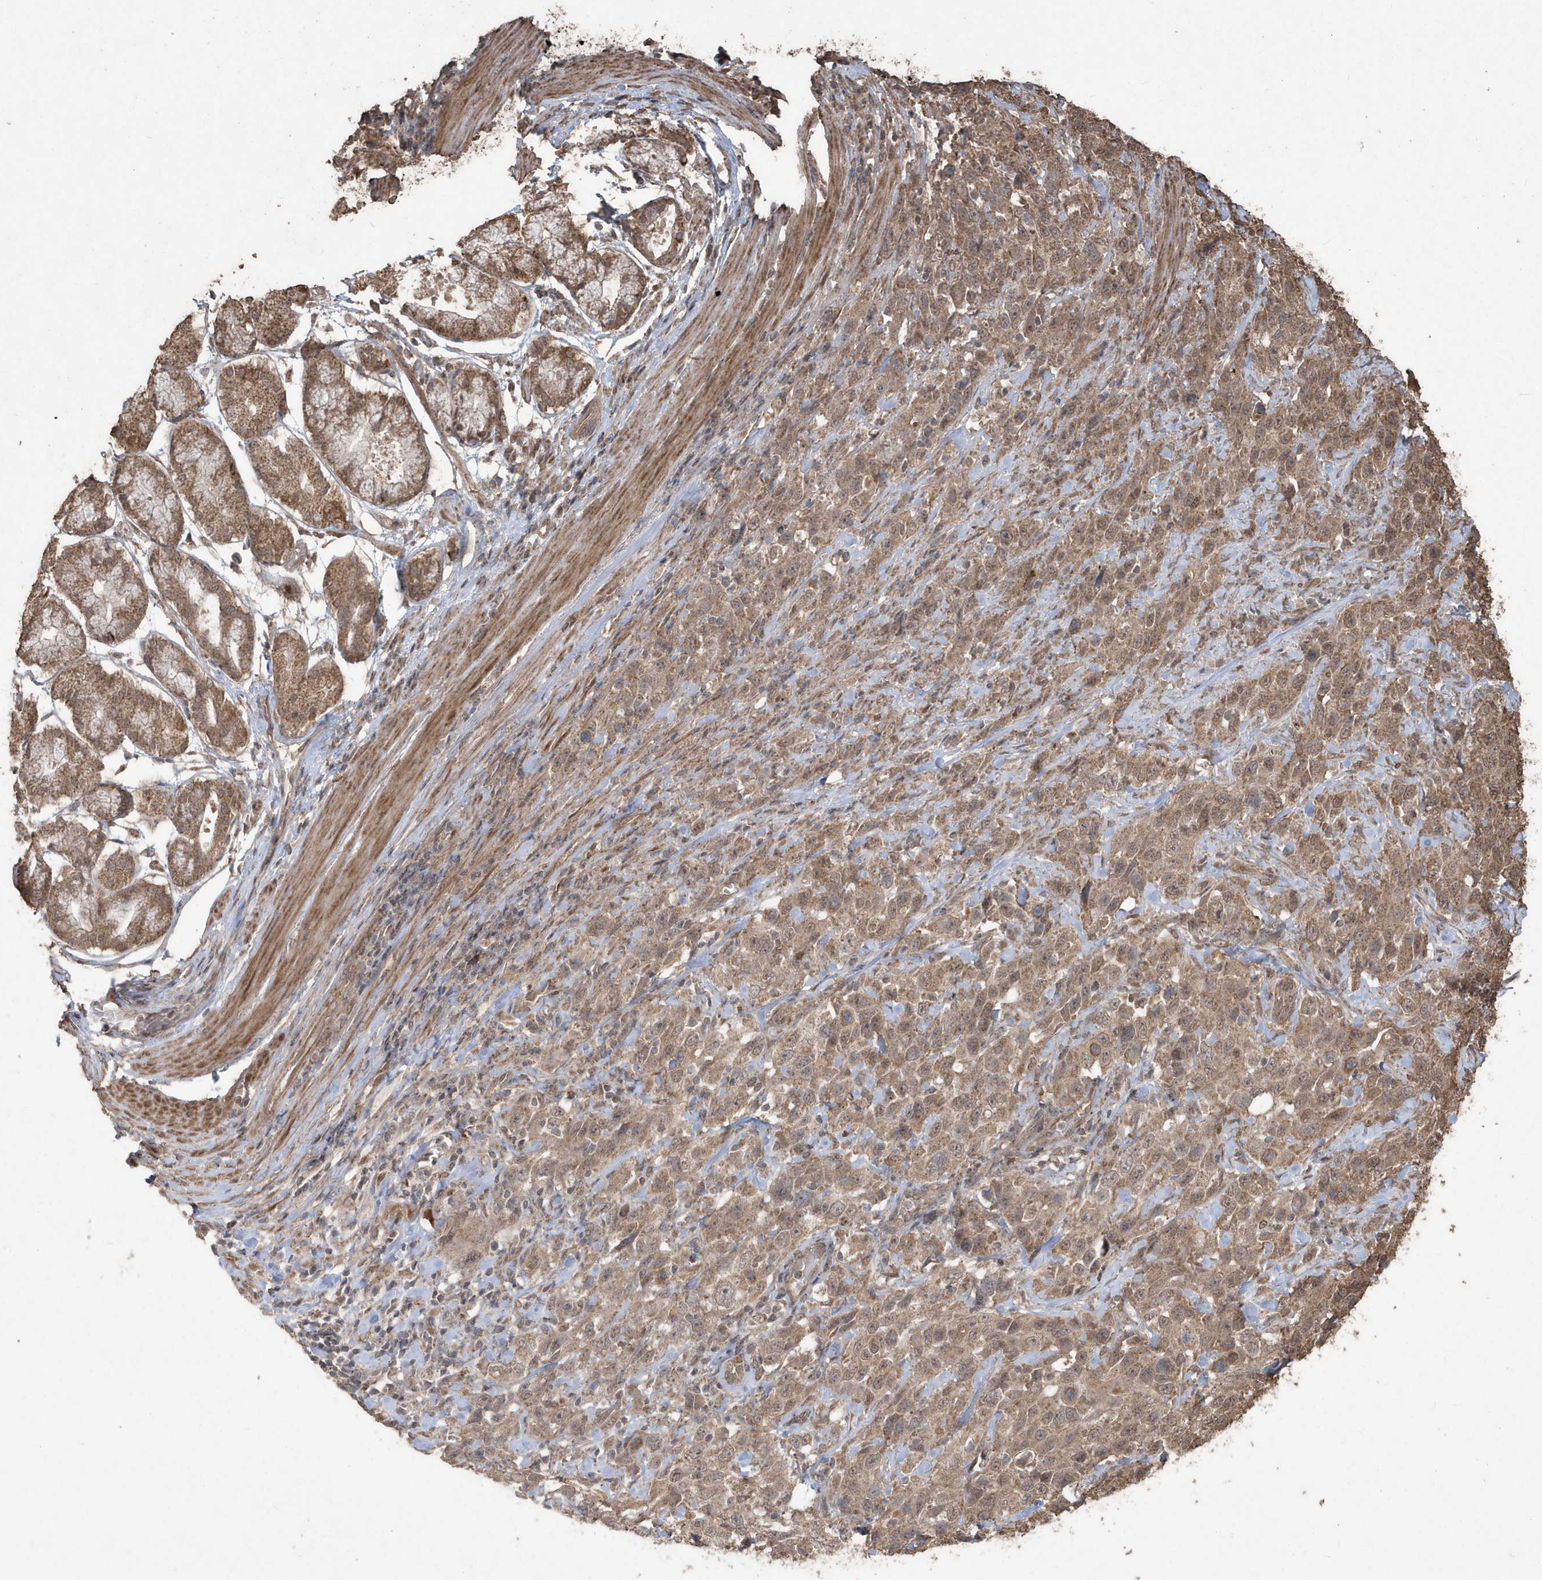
{"staining": {"intensity": "moderate", "quantity": ">75%", "location": "cytoplasmic/membranous"}, "tissue": "stomach cancer", "cell_type": "Tumor cells", "image_type": "cancer", "snomed": [{"axis": "morphology", "description": "Normal tissue, NOS"}, {"axis": "morphology", "description": "Adenocarcinoma, NOS"}, {"axis": "topography", "description": "Lymph node"}, {"axis": "topography", "description": "Stomach"}], "caption": "DAB immunohistochemical staining of human stomach adenocarcinoma reveals moderate cytoplasmic/membranous protein staining in approximately >75% of tumor cells. (IHC, brightfield microscopy, high magnification).", "gene": "PAXBP1", "patient": {"sex": "male", "age": 48}}